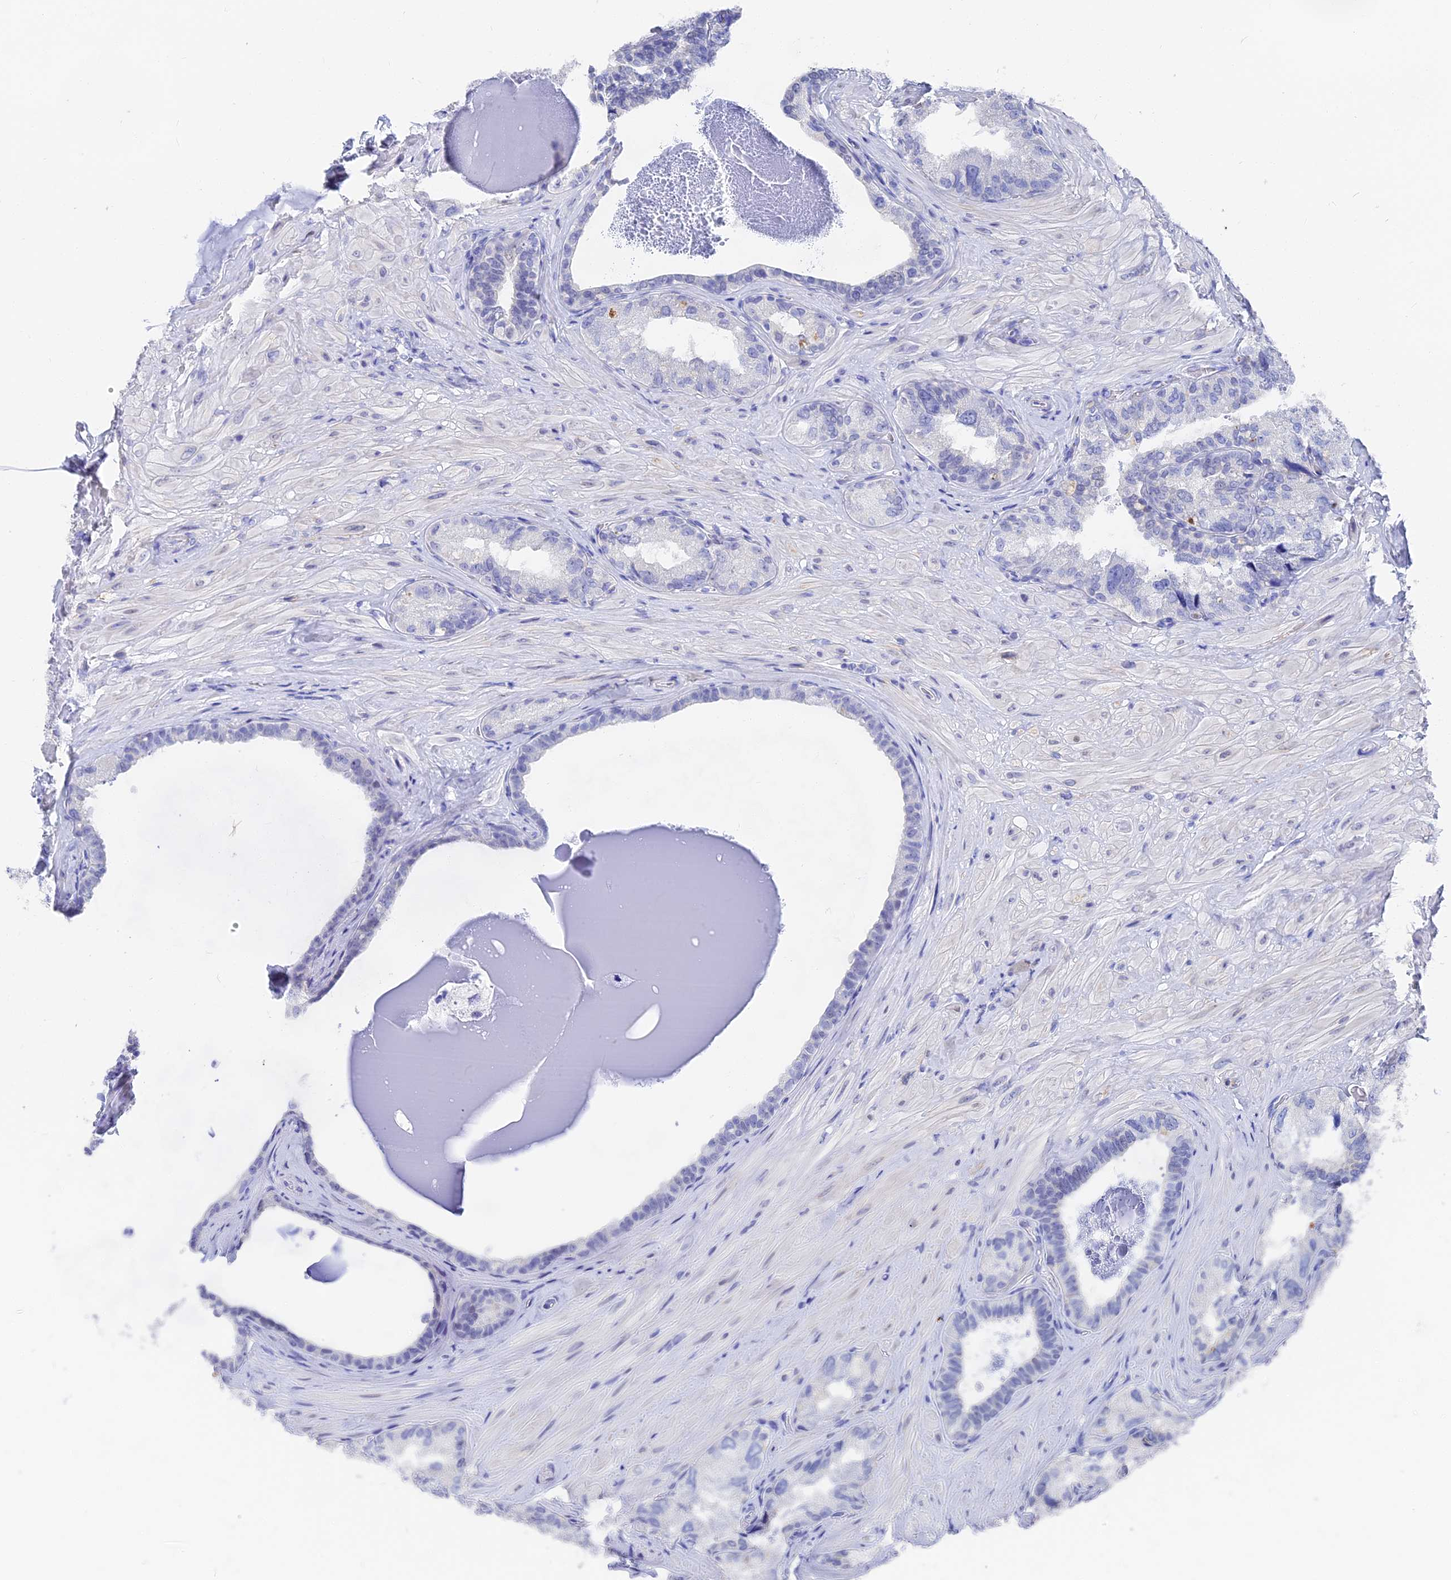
{"staining": {"intensity": "weak", "quantity": "<25%", "location": "nuclear"}, "tissue": "seminal vesicle", "cell_type": "Glandular cells", "image_type": "normal", "snomed": [{"axis": "morphology", "description": "Normal tissue, NOS"}, {"axis": "topography", "description": "Prostate and seminal vesicle, NOS"}, {"axis": "topography", "description": "Prostate"}, {"axis": "topography", "description": "Seminal veicle"}], "caption": "Glandular cells show no significant protein staining in unremarkable seminal vesicle. (Immunohistochemistry, brightfield microscopy, high magnification).", "gene": "VPS33B", "patient": {"sex": "male", "age": 67}}